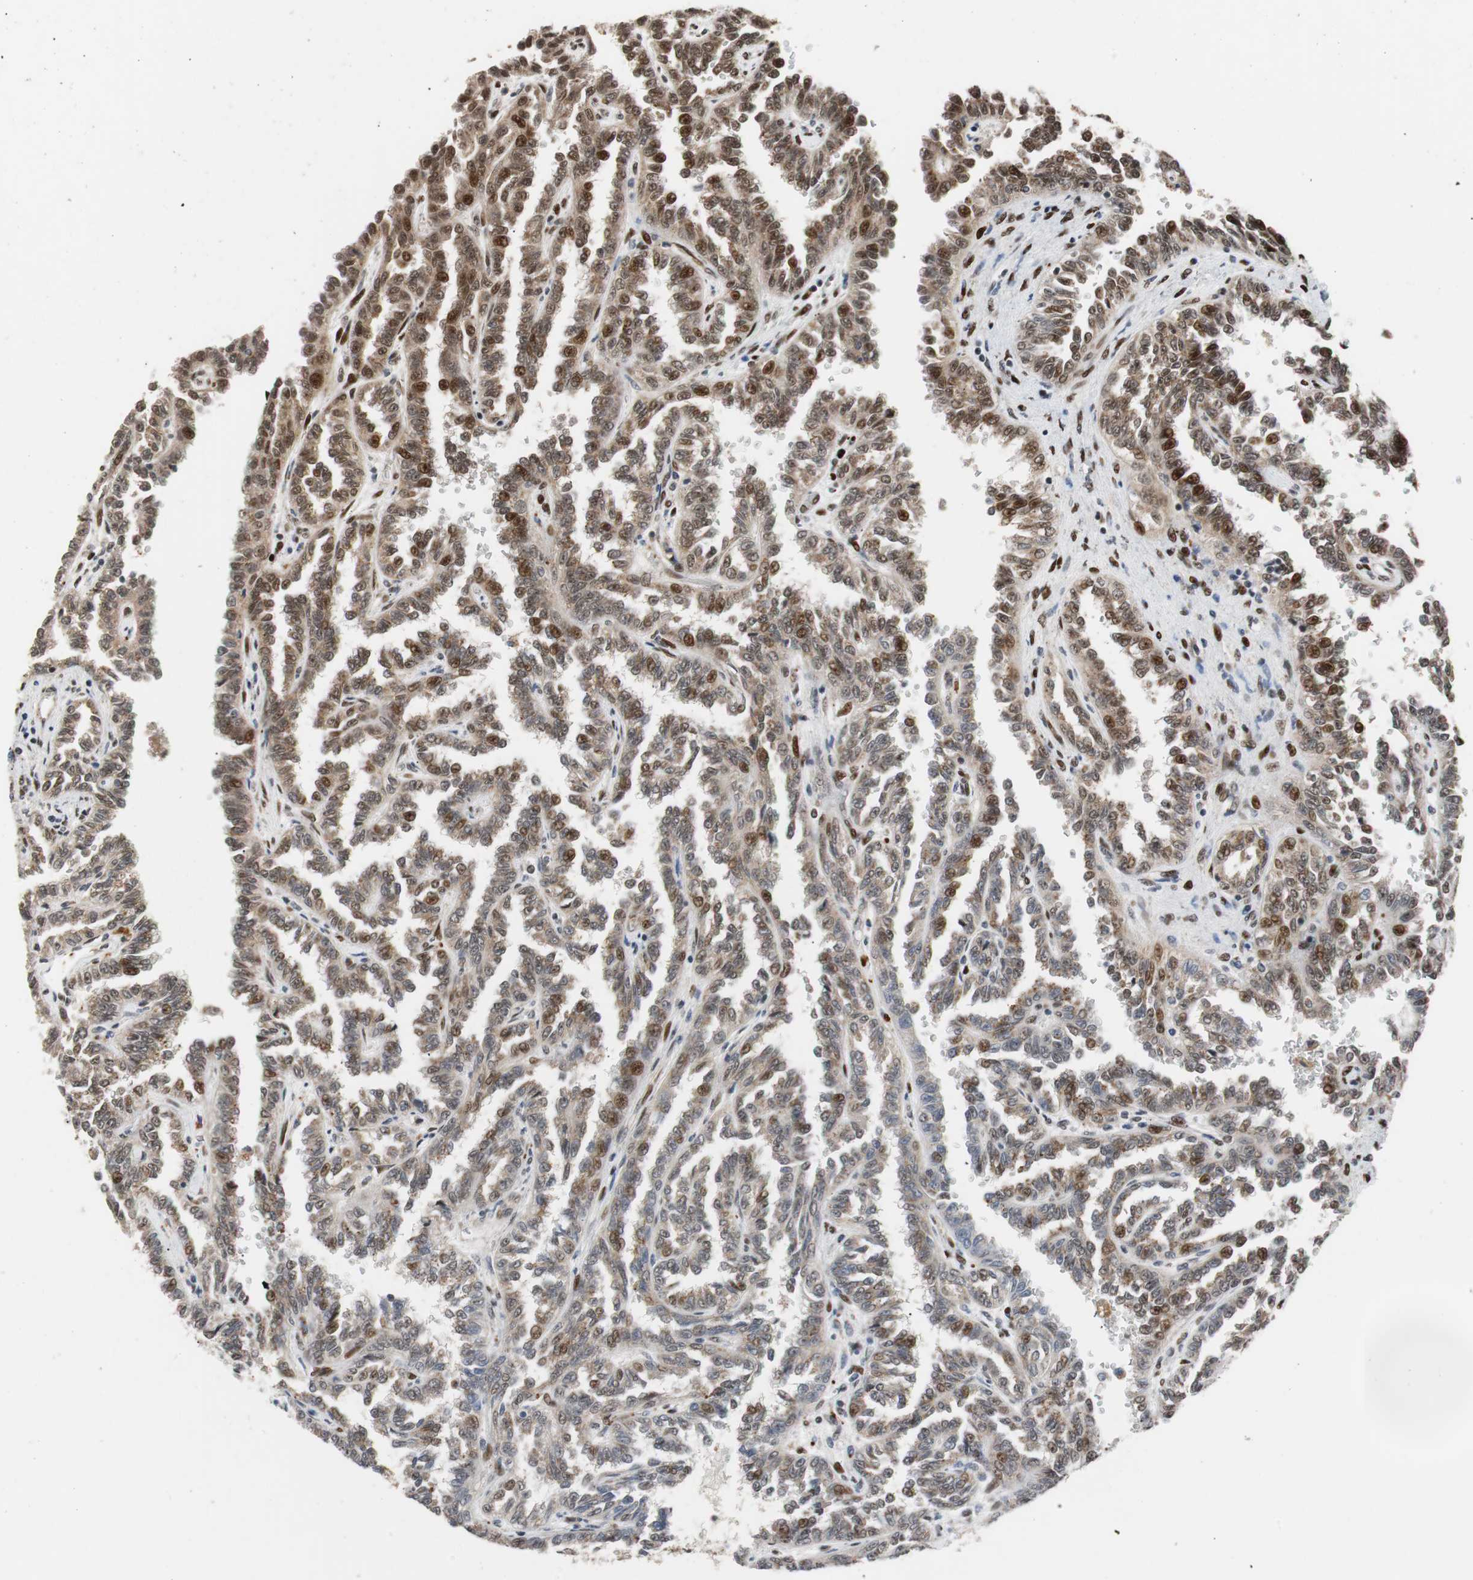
{"staining": {"intensity": "moderate", "quantity": "25%-75%", "location": "nuclear"}, "tissue": "renal cancer", "cell_type": "Tumor cells", "image_type": "cancer", "snomed": [{"axis": "morphology", "description": "Inflammation, NOS"}, {"axis": "morphology", "description": "Adenocarcinoma, NOS"}, {"axis": "topography", "description": "Kidney"}], "caption": "Moderate nuclear staining is seen in about 25%-75% of tumor cells in renal cancer (adenocarcinoma).", "gene": "NBL1", "patient": {"sex": "male", "age": 68}}